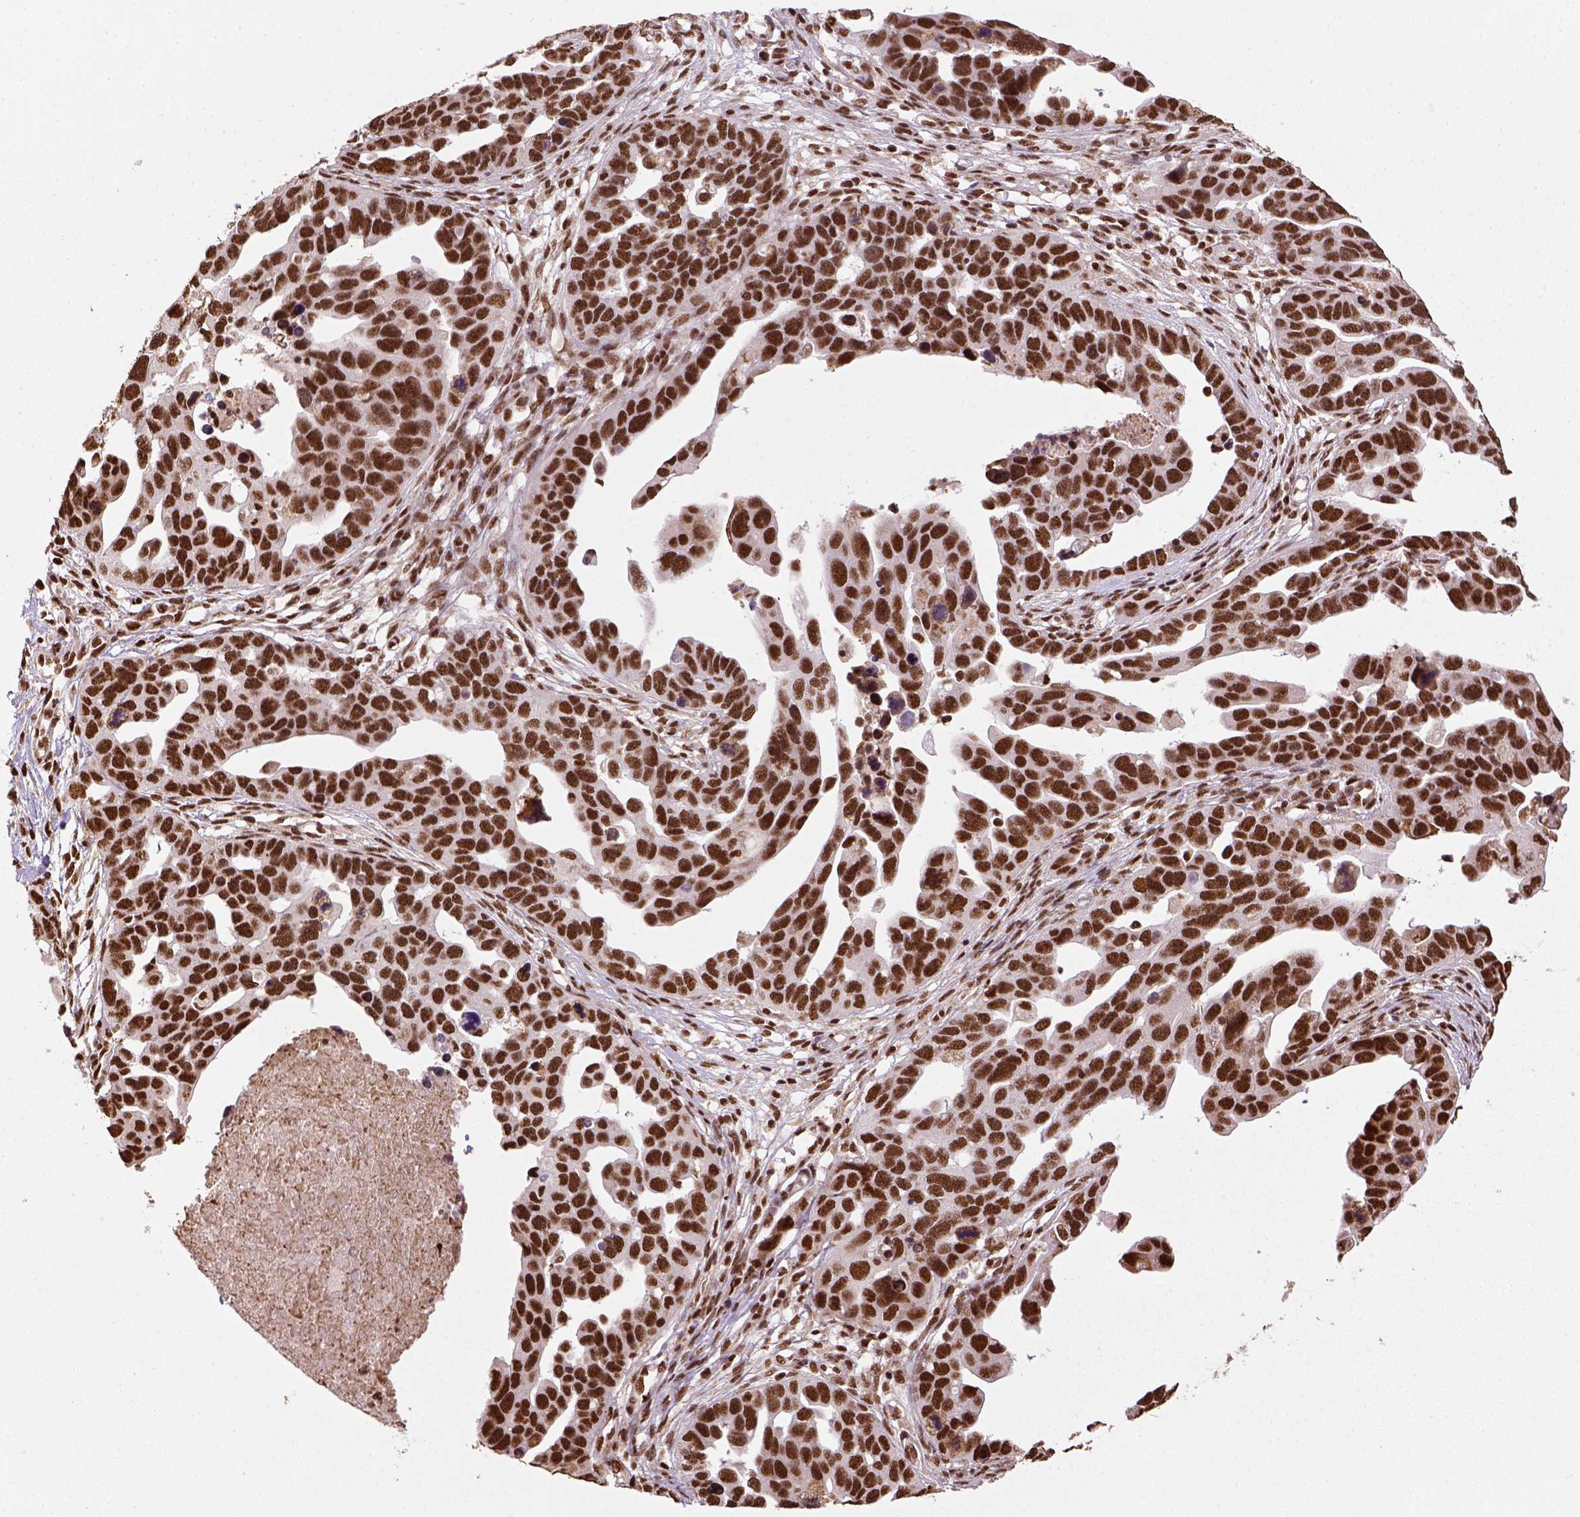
{"staining": {"intensity": "strong", "quantity": ">75%", "location": "nuclear"}, "tissue": "ovarian cancer", "cell_type": "Tumor cells", "image_type": "cancer", "snomed": [{"axis": "morphology", "description": "Cystadenocarcinoma, serous, NOS"}, {"axis": "topography", "description": "Ovary"}], "caption": "The histopathology image demonstrates immunohistochemical staining of ovarian cancer. There is strong nuclear staining is appreciated in about >75% of tumor cells. The staining is performed using DAB brown chromogen to label protein expression. The nuclei are counter-stained blue using hematoxylin.", "gene": "CCAR1", "patient": {"sex": "female", "age": 54}}